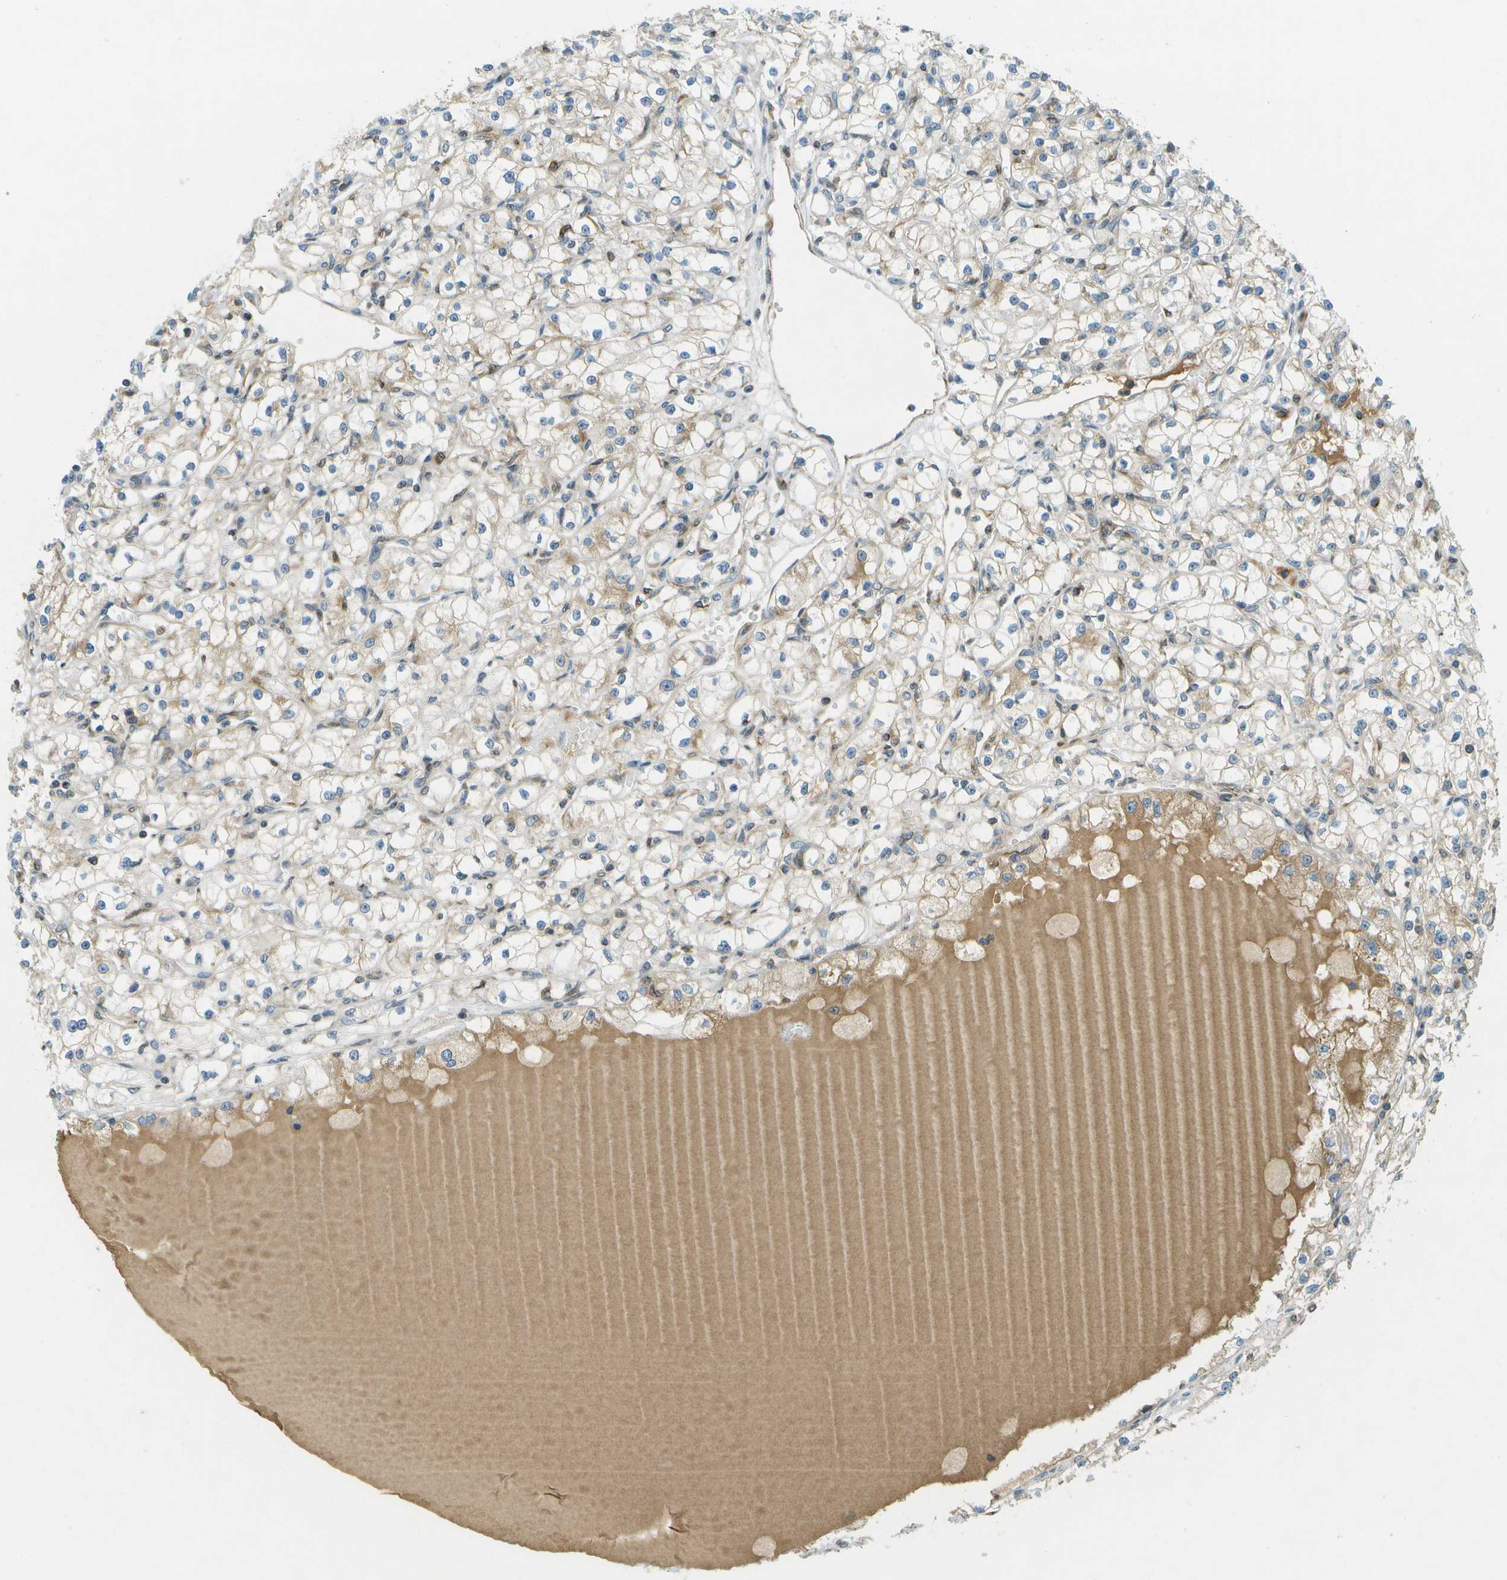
{"staining": {"intensity": "weak", "quantity": "<25%", "location": "cytoplasmic/membranous"}, "tissue": "renal cancer", "cell_type": "Tumor cells", "image_type": "cancer", "snomed": [{"axis": "morphology", "description": "Adenocarcinoma, NOS"}, {"axis": "topography", "description": "Kidney"}], "caption": "This is a histopathology image of immunohistochemistry staining of renal cancer (adenocarcinoma), which shows no positivity in tumor cells.", "gene": "TMTC1", "patient": {"sex": "male", "age": 56}}